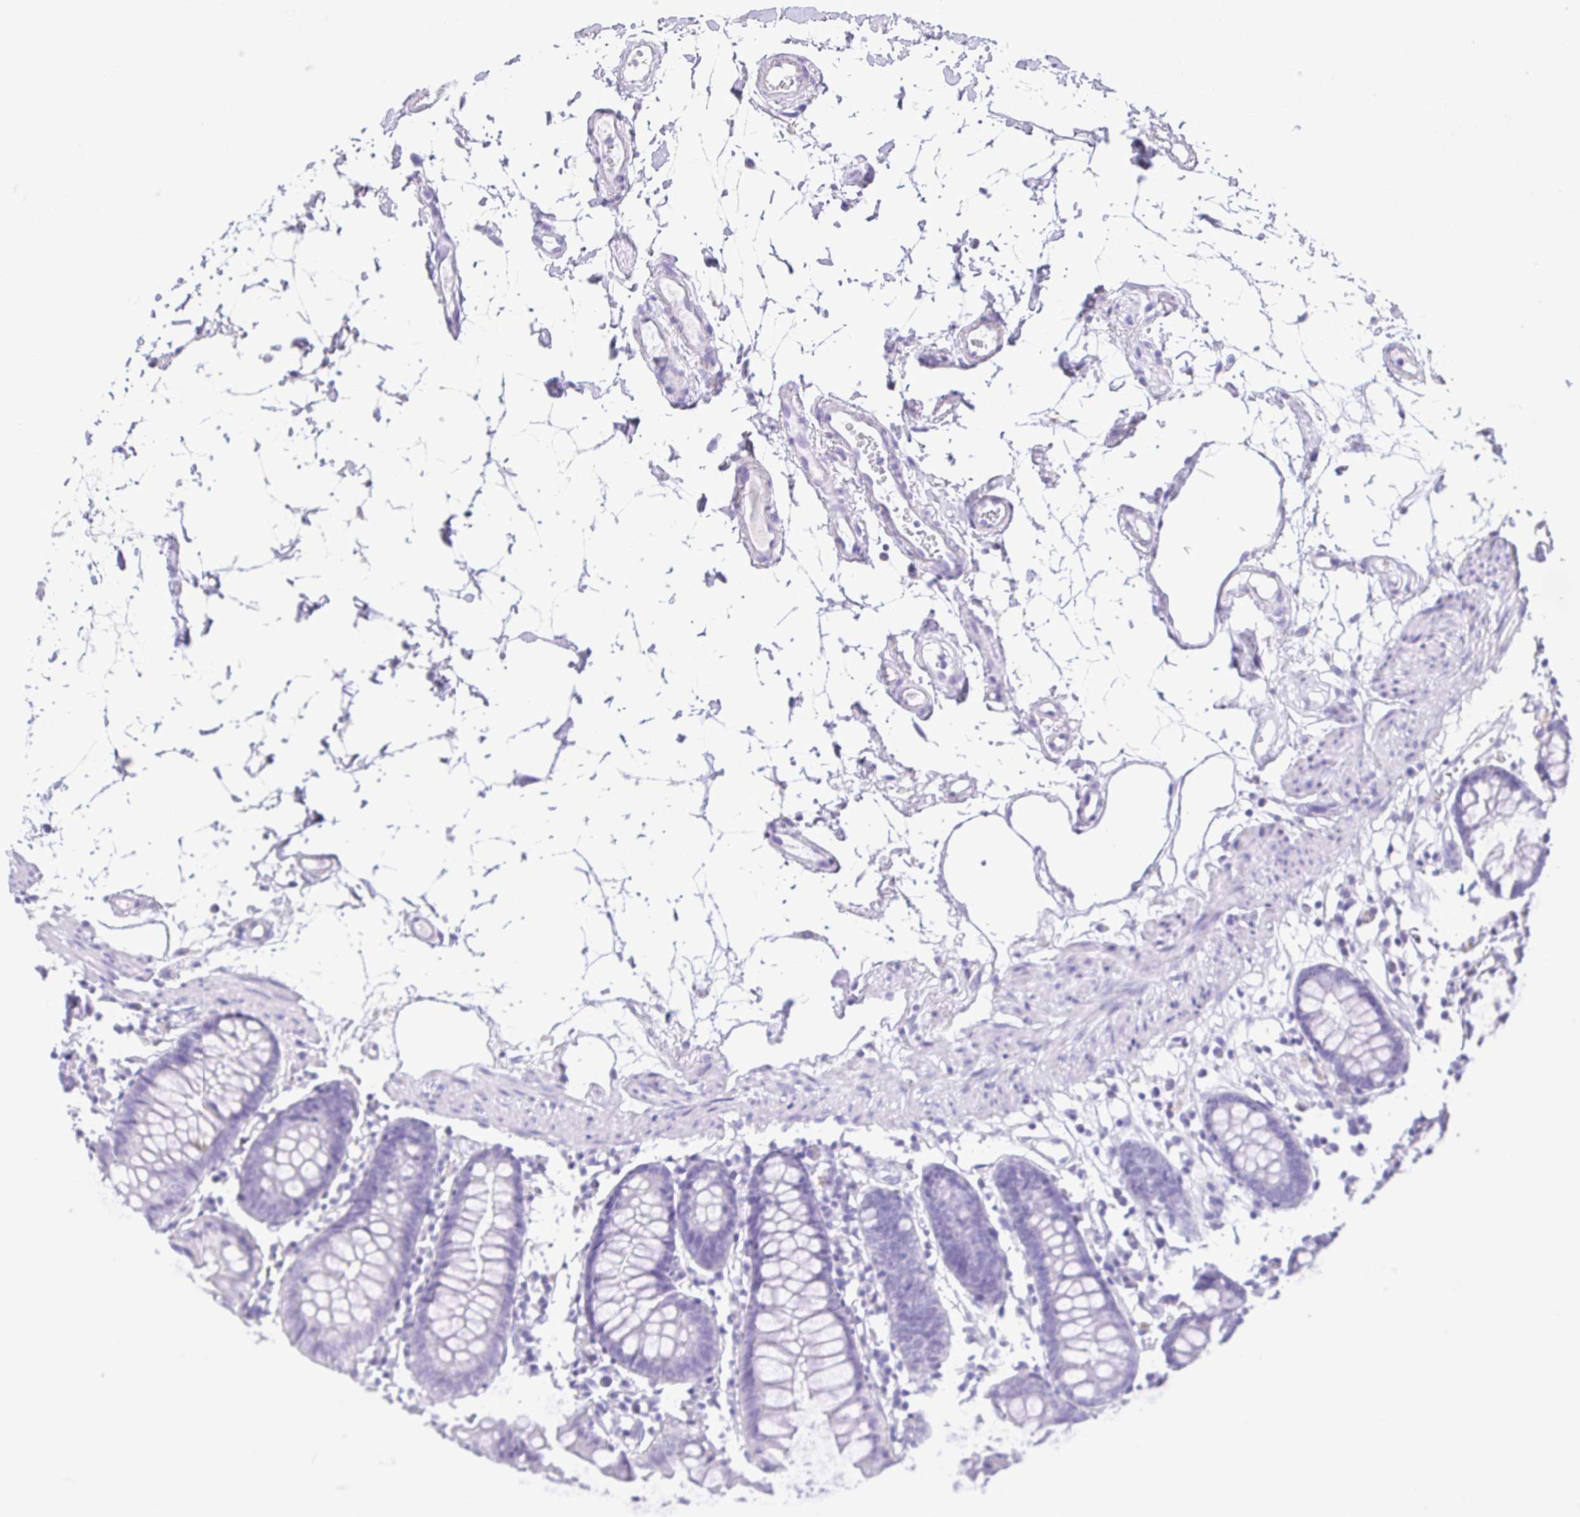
{"staining": {"intensity": "negative", "quantity": "none", "location": "none"}, "tissue": "colon", "cell_type": "Endothelial cells", "image_type": "normal", "snomed": [{"axis": "morphology", "description": "Normal tissue, NOS"}, {"axis": "topography", "description": "Colon"}], "caption": "A photomicrograph of colon stained for a protein shows no brown staining in endothelial cells. The staining was performed using DAB to visualize the protein expression in brown, while the nuclei were stained in blue with hematoxylin (Magnification: 20x).", "gene": "CDSN", "patient": {"sex": "female", "age": 84}}